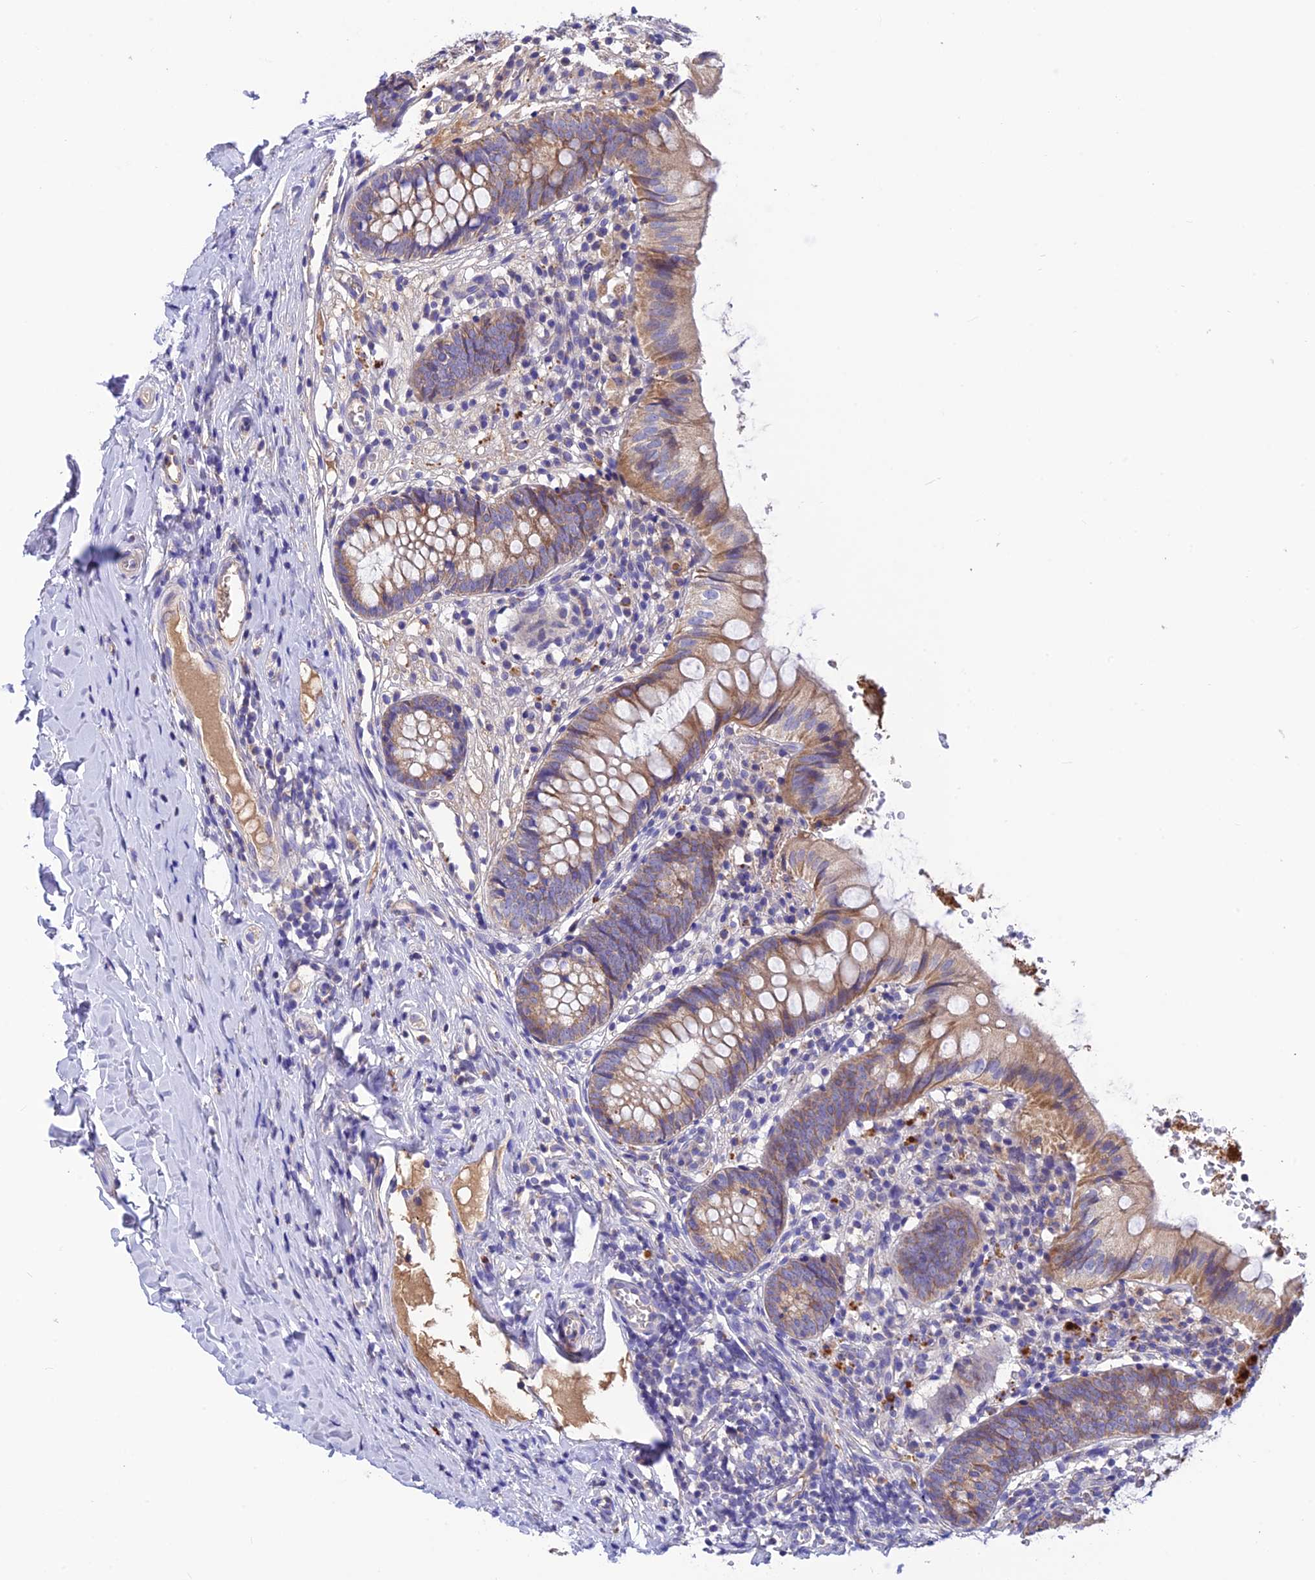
{"staining": {"intensity": "moderate", "quantity": ">75%", "location": "cytoplasmic/membranous"}, "tissue": "appendix", "cell_type": "Glandular cells", "image_type": "normal", "snomed": [{"axis": "morphology", "description": "Normal tissue, NOS"}, {"axis": "topography", "description": "Appendix"}], "caption": "A high-resolution micrograph shows immunohistochemistry (IHC) staining of unremarkable appendix, which exhibits moderate cytoplasmic/membranous positivity in about >75% of glandular cells.", "gene": "PZP", "patient": {"sex": "male", "age": 8}}